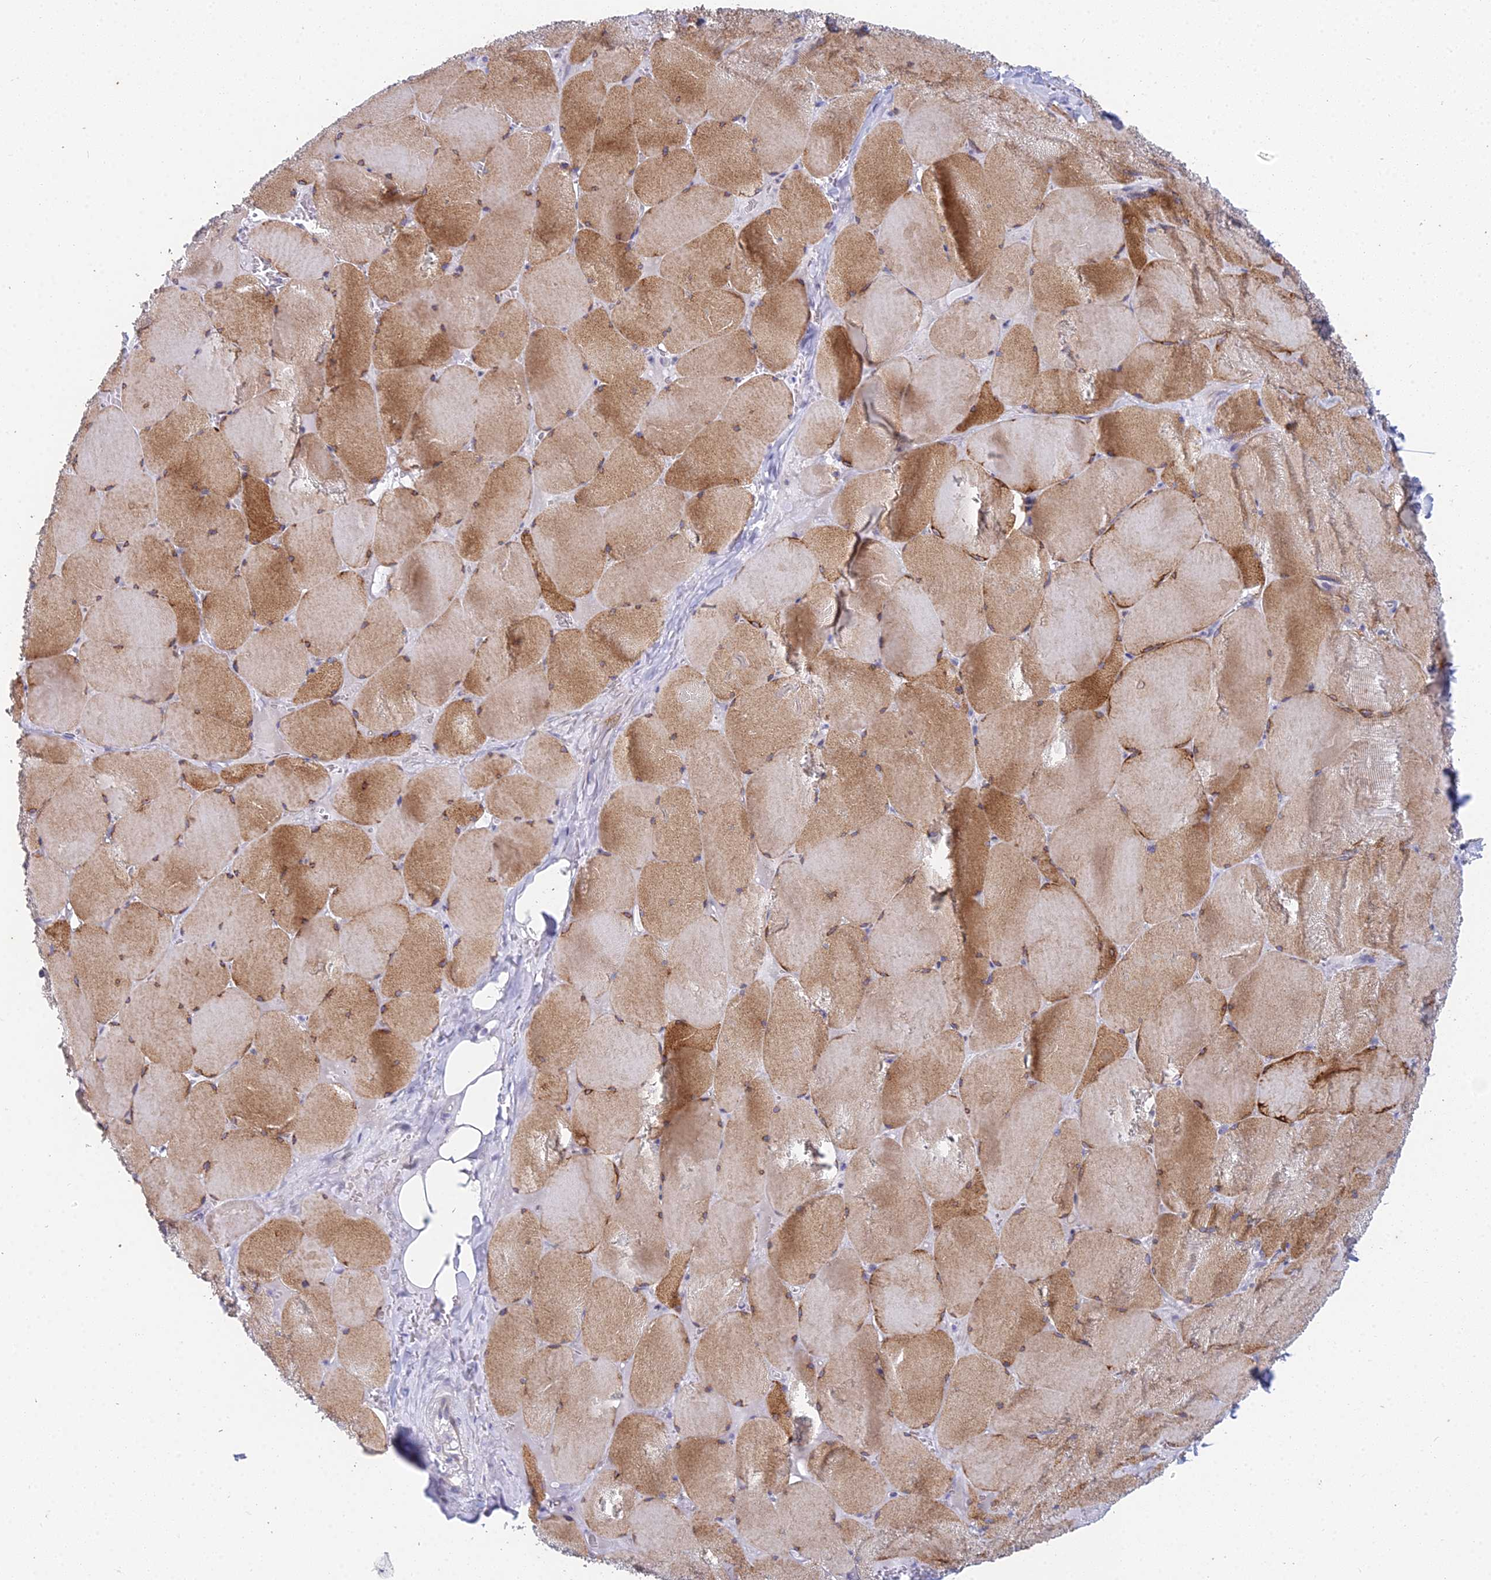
{"staining": {"intensity": "moderate", "quantity": ">75%", "location": "cytoplasmic/membranous"}, "tissue": "skeletal muscle", "cell_type": "Myocytes", "image_type": "normal", "snomed": [{"axis": "morphology", "description": "Normal tissue, NOS"}, {"axis": "topography", "description": "Skeletal muscle"}, {"axis": "topography", "description": "Head-Neck"}], "caption": "Immunohistochemical staining of normal skeletal muscle displays >75% levels of moderate cytoplasmic/membranous protein positivity in about >75% of myocytes.", "gene": "EEF2KMT", "patient": {"sex": "male", "age": 66}}